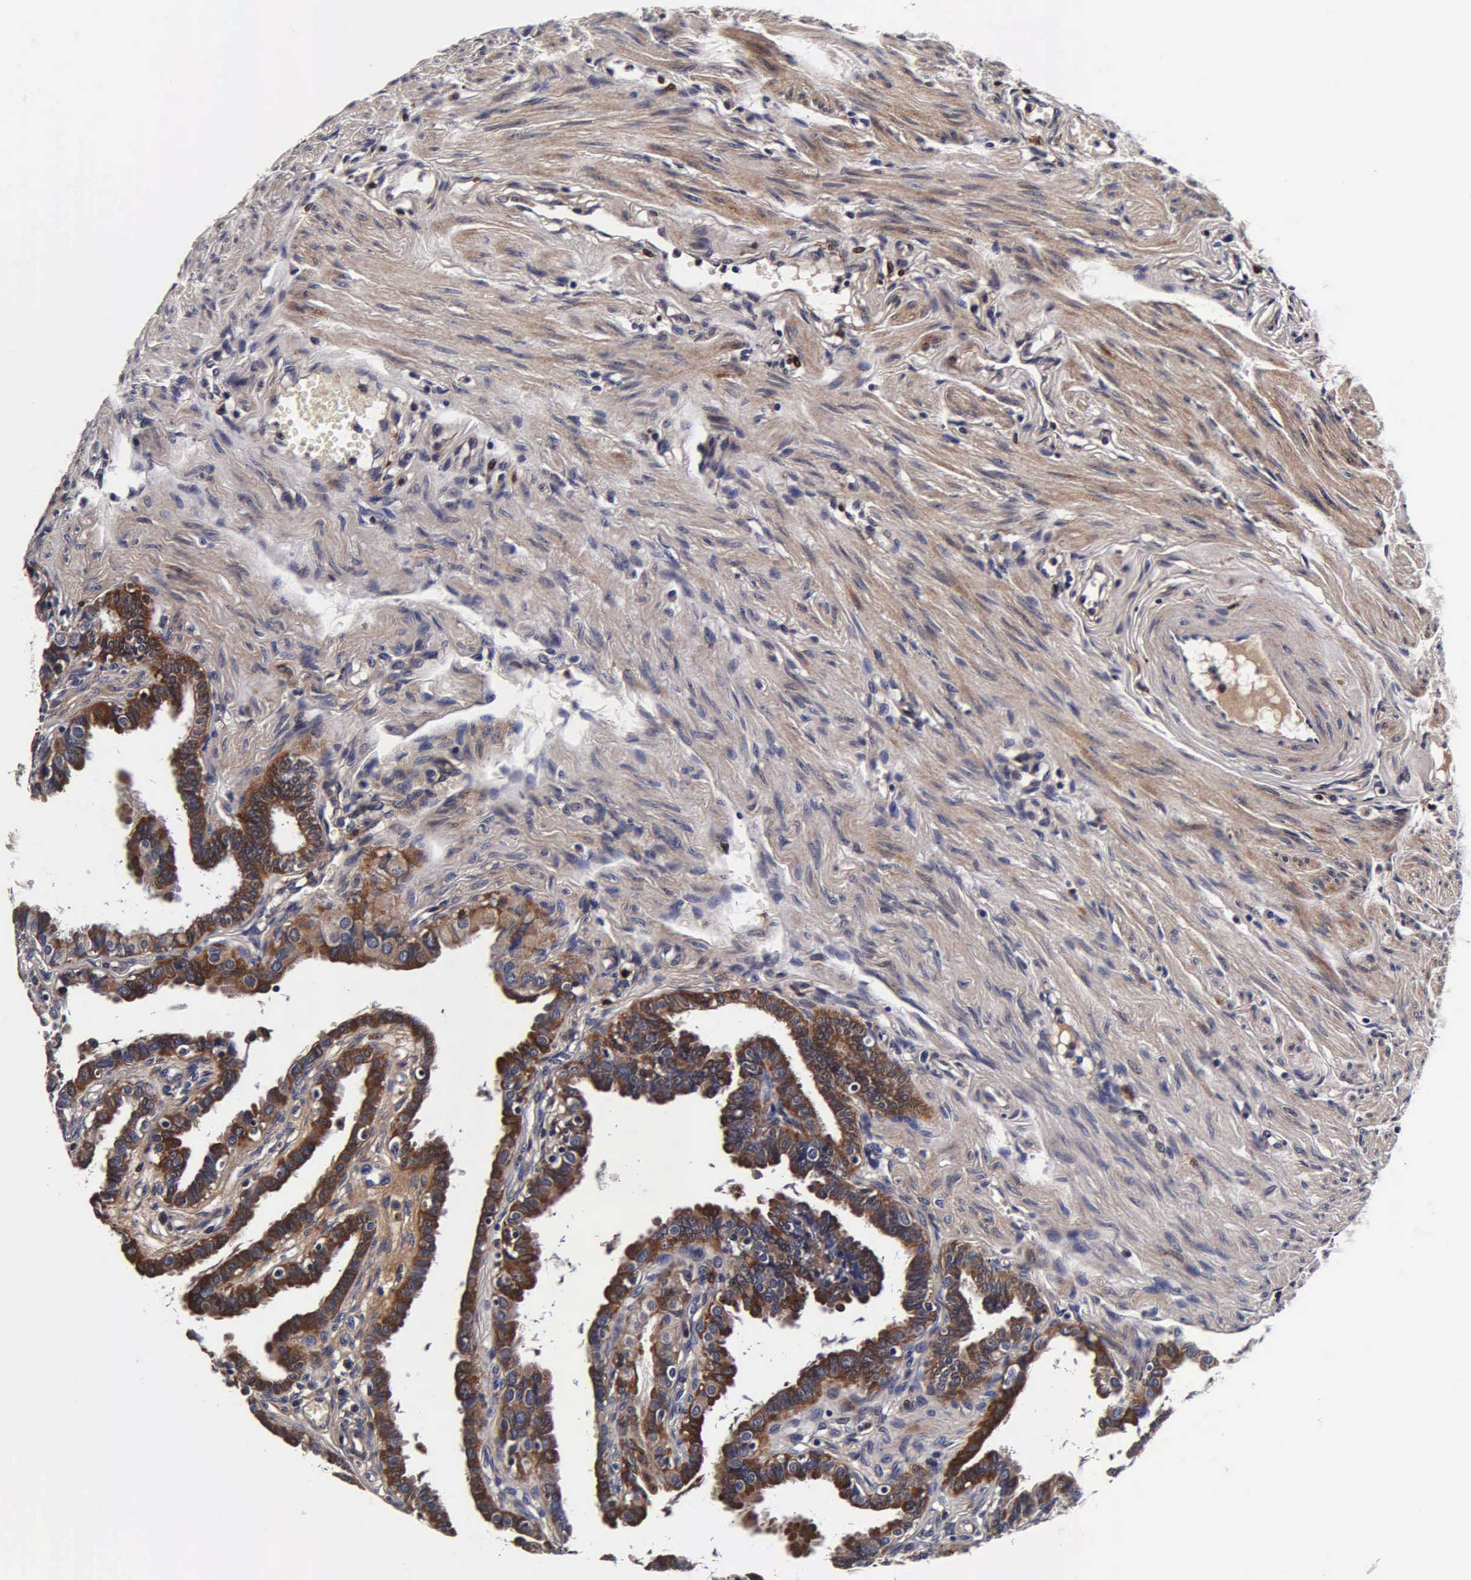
{"staining": {"intensity": "moderate", "quantity": ">75%", "location": "cytoplasmic/membranous"}, "tissue": "fallopian tube", "cell_type": "Glandular cells", "image_type": "normal", "snomed": [{"axis": "morphology", "description": "Normal tissue, NOS"}, {"axis": "topography", "description": "Fallopian tube"}], "caption": "A histopathology image showing moderate cytoplasmic/membranous expression in approximately >75% of glandular cells in unremarkable fallopian tube, as visualized by brown immunohistochemical staining.", "gene": "CST3", "patient": {"sex": "female", "age": 67}}